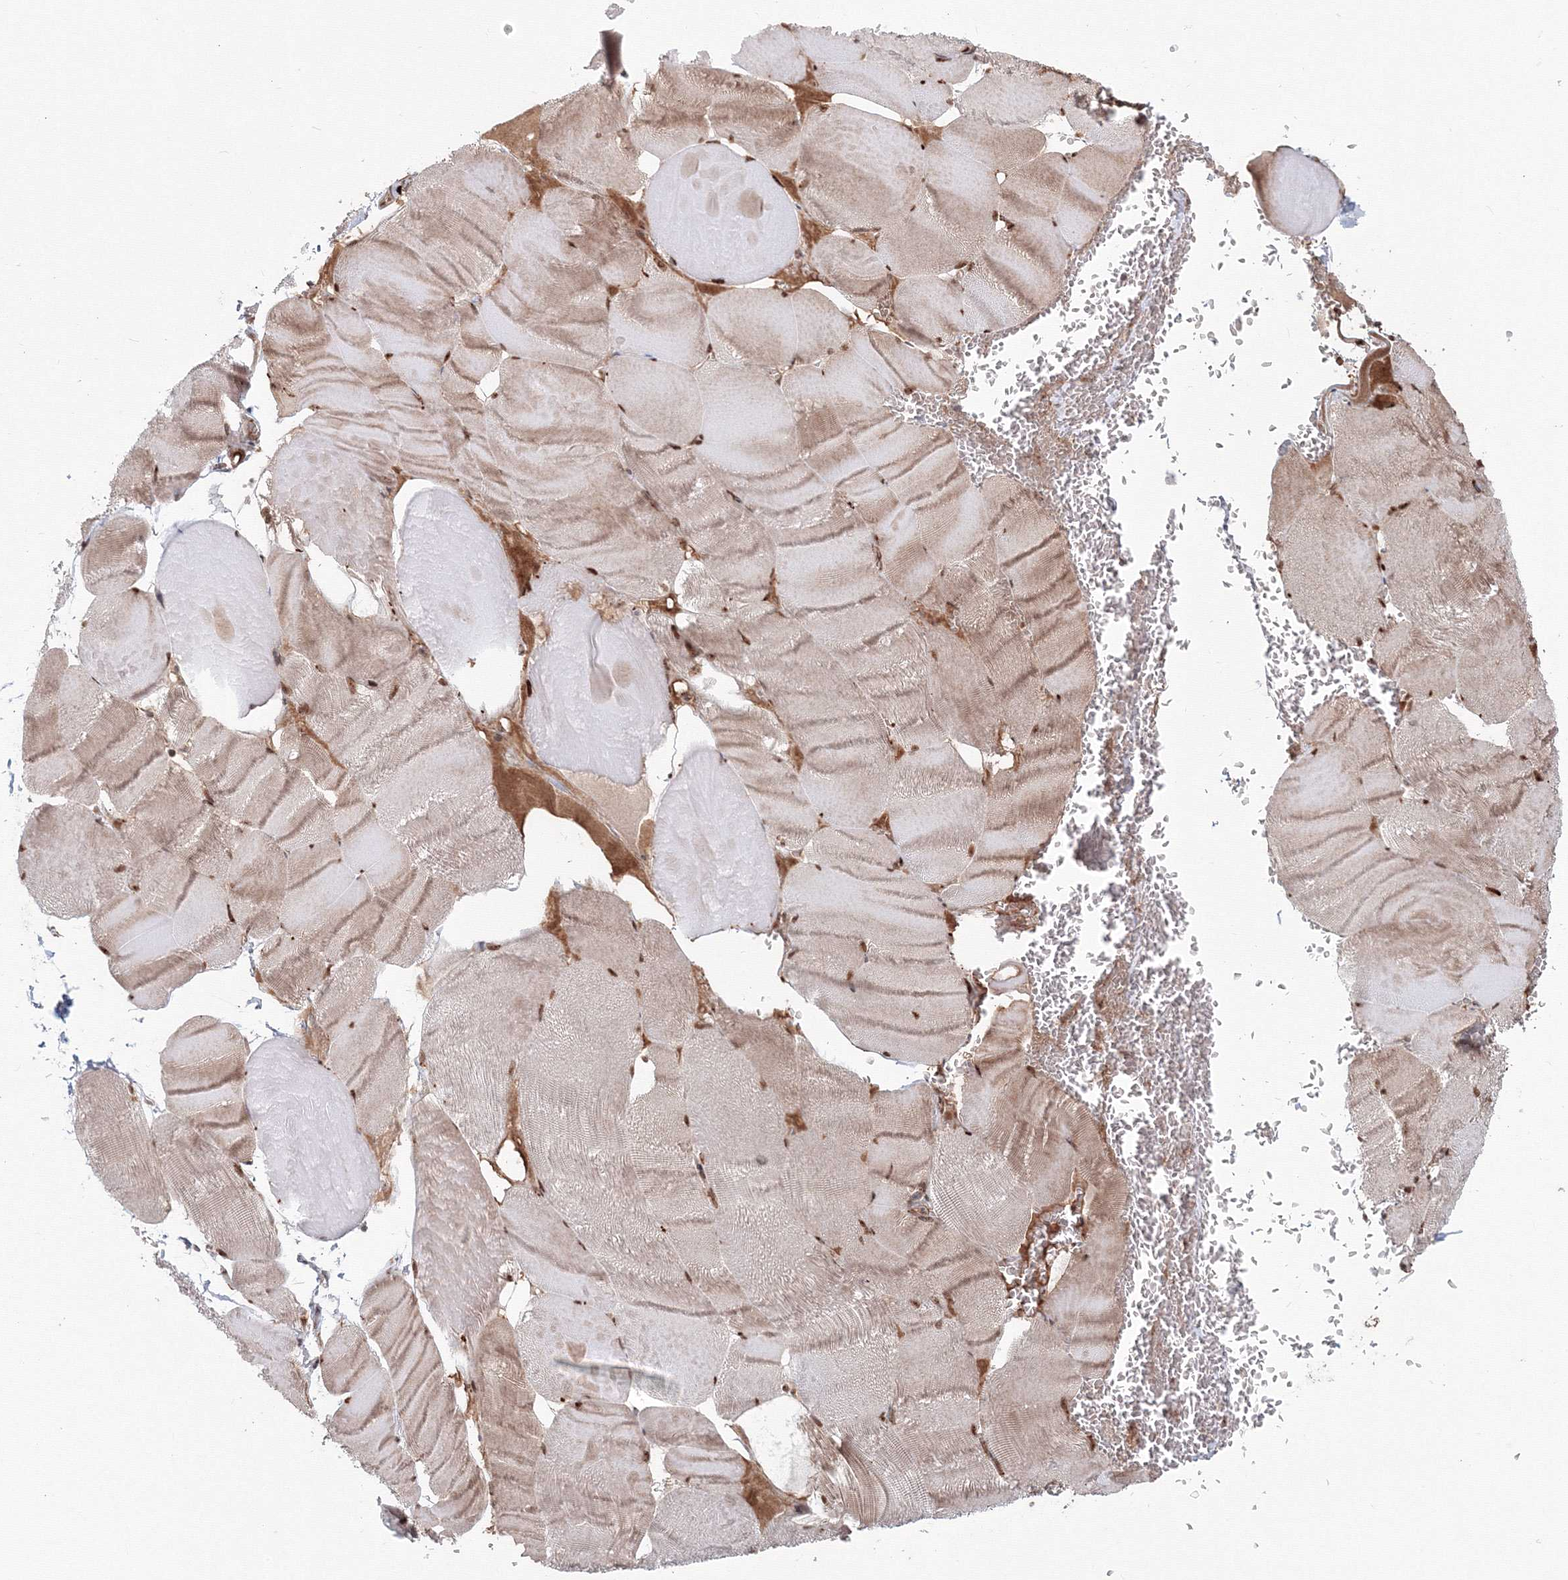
{"staining": {"intensity": "moderate", "quantity": ">75%", "location": "cytoplasmic/membranous,nuclear"}, "tissue": "skeletal muscle", "cell_type": "Myocytes", "image_type": "normal", "snomed": [{"axis": "morphology", "description": "Normal tissue, NOS"}, {"axis": "morphology", "description": "Basal cell carcinoma"}, {"axis": "topography", "description": "Skeletal muscle"}], "caption": "Protein staining by IHC exhibits moderate cytoplasmic/membranous,nuclear expression in about >75% of myocytes in normal skeletal muscle.", "gene": "SH3PXD2A", "patient": {"sex": "female", "age": 64}}